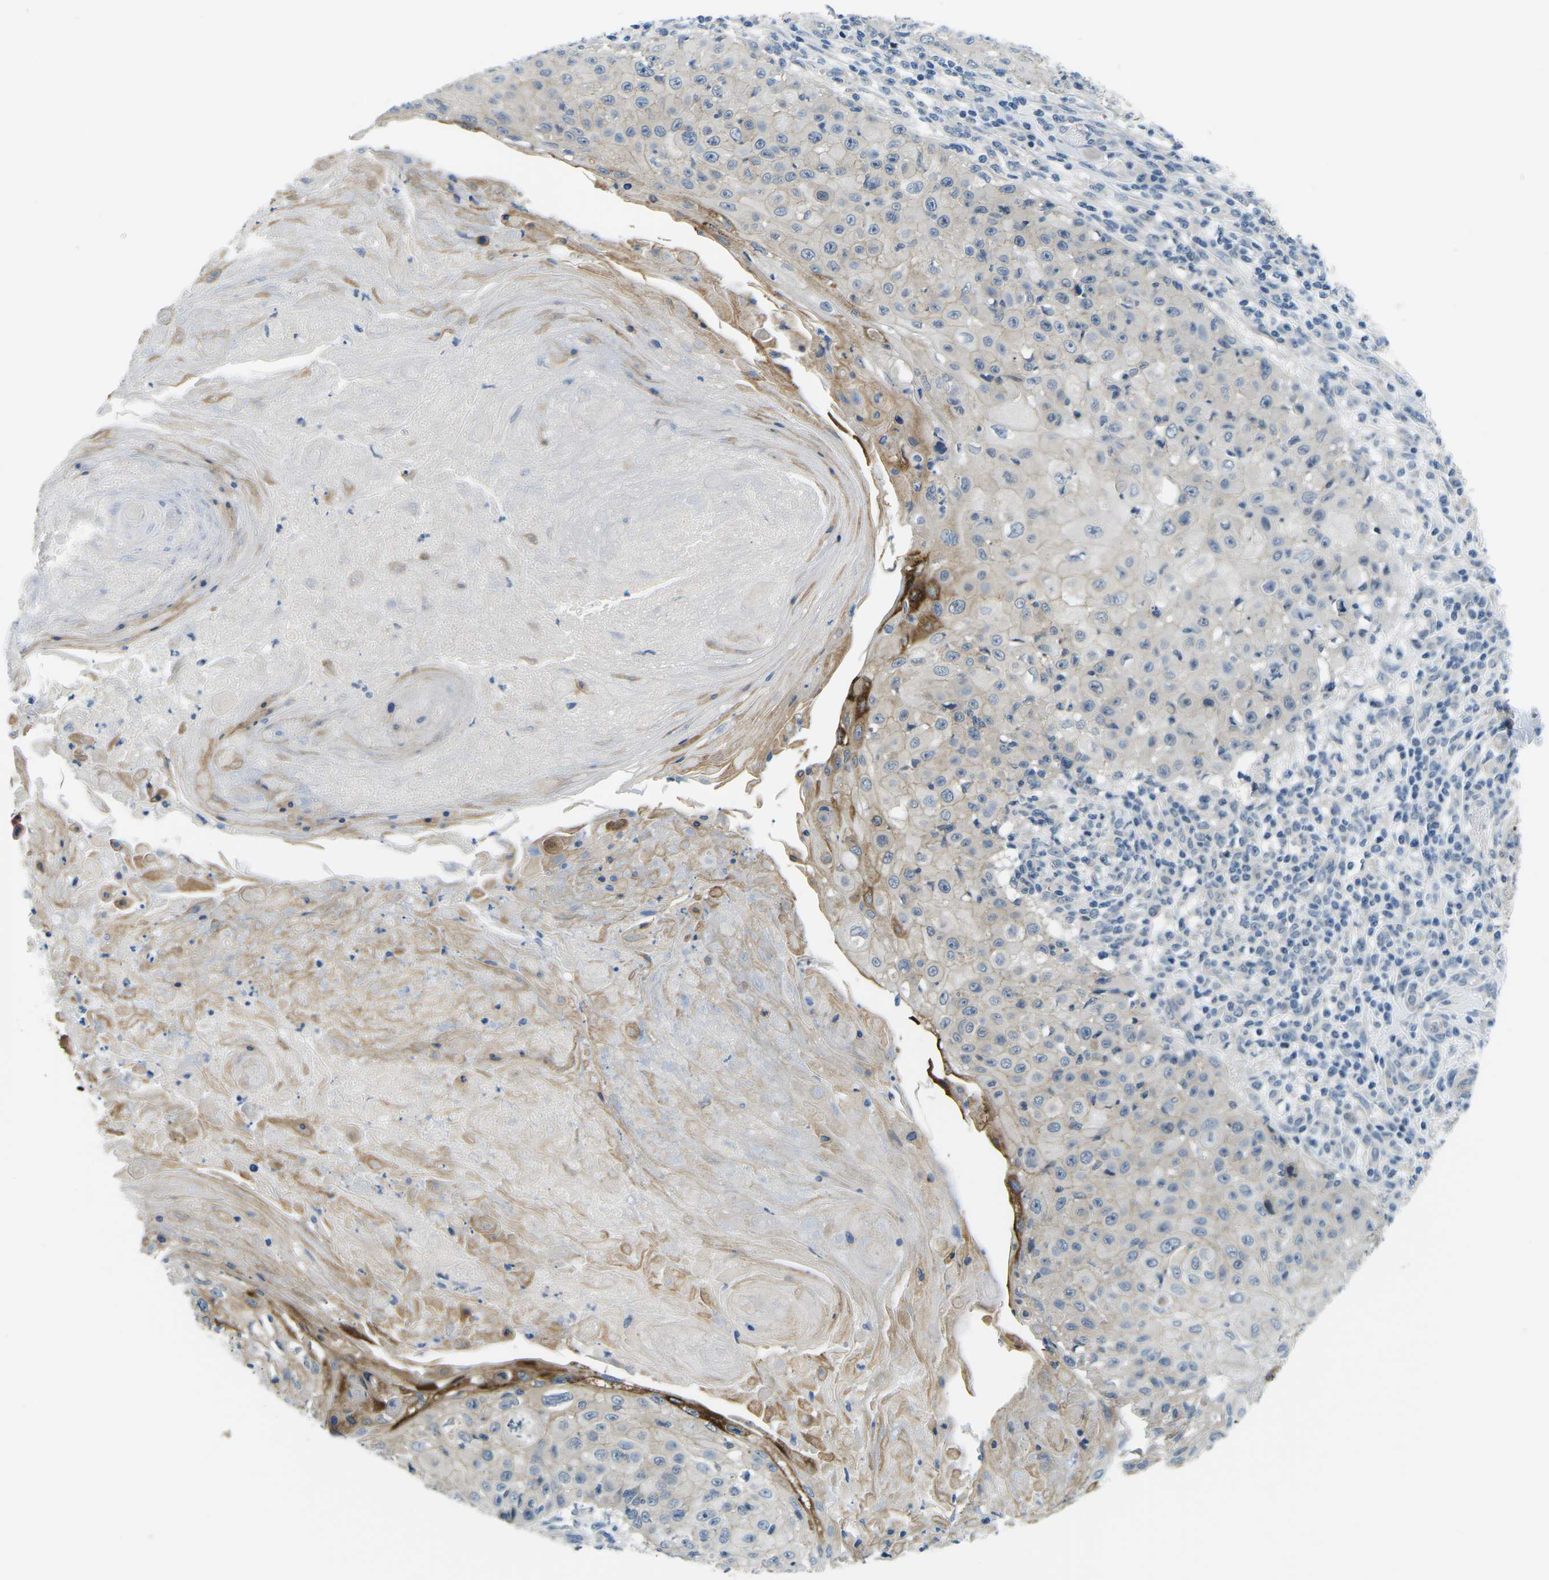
{"staining": {"intensity": "strong", "quantity": "<25%", "location": "cytoplasmic/membranous"}, "tissue": "skin cancer", "cell_type": "Tumor cells", "image_type": "cancer", "snomed": [{"axis": "morphology", "description": "Squamous cell carcinoma, NOS"}, {"axis": "topography", "description": "Skin"}], "caption": "Immunohistochemical staining of human skin cancer shows medium levels of strong cytoplasmic/membranous protein expression in about <25% of tumor cells.", "gene": "CTNND1", "patient": {"sex": "male", "age": 86}}